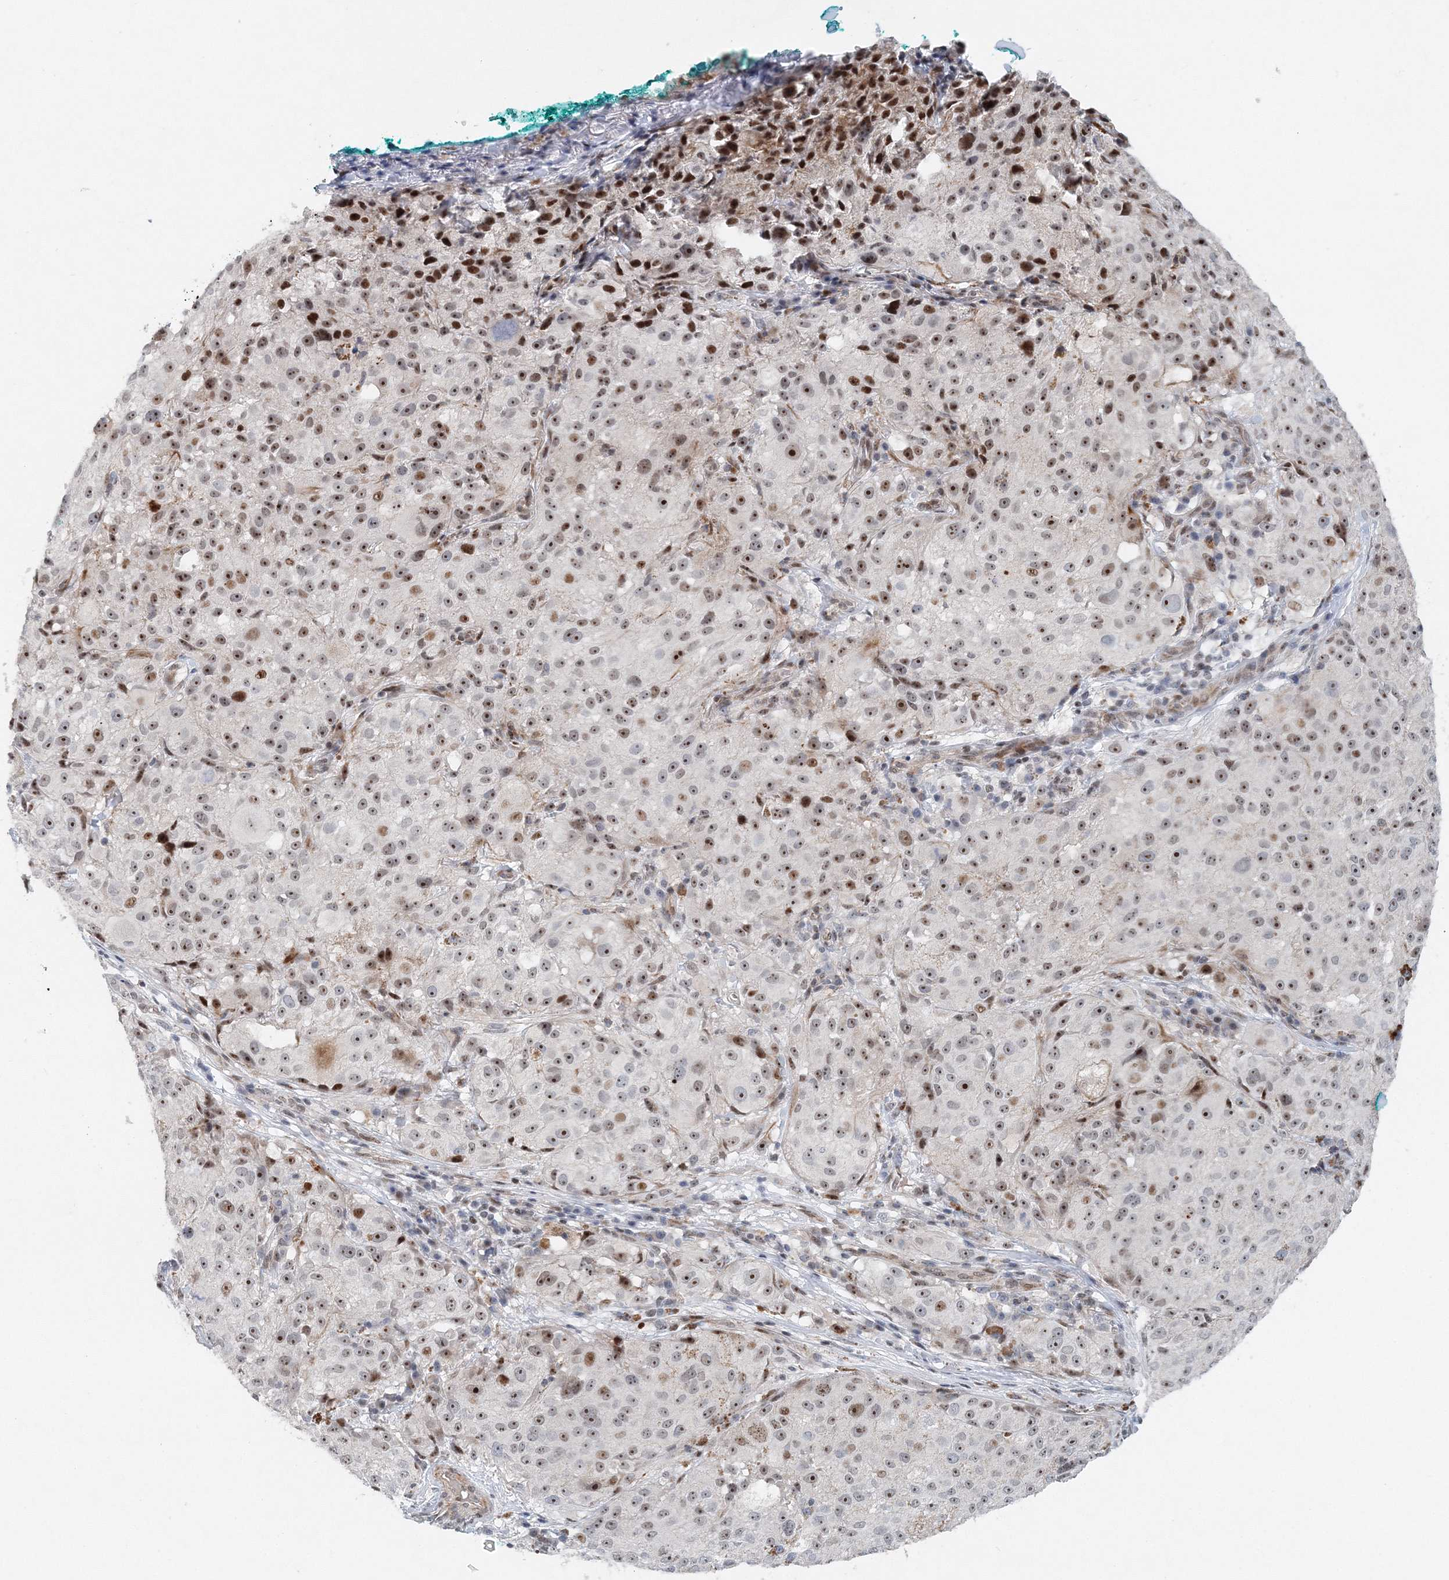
{"staining": {"intensity": "moderate", "quantity": ">75%", "location": "nuclear"}, "tissue": "melanoma", "cell_type": "Tumor cells", "image_type": "cancer", "snomed": [{"axis": "morphology", "description": "Necrosis, NOS"}, {"axis": "morphology", "description": "Malignant melanoma, NOS"}, {"axis": "topography", "description": "Skin"}], "caption": "Immunohistochemical staining of malignant melanoma demonstrates moderate nuclear protein staining in about >75% of tumor cells.", "gene": "UIMC1", "patient": {"sex": "female", "age": 87}}